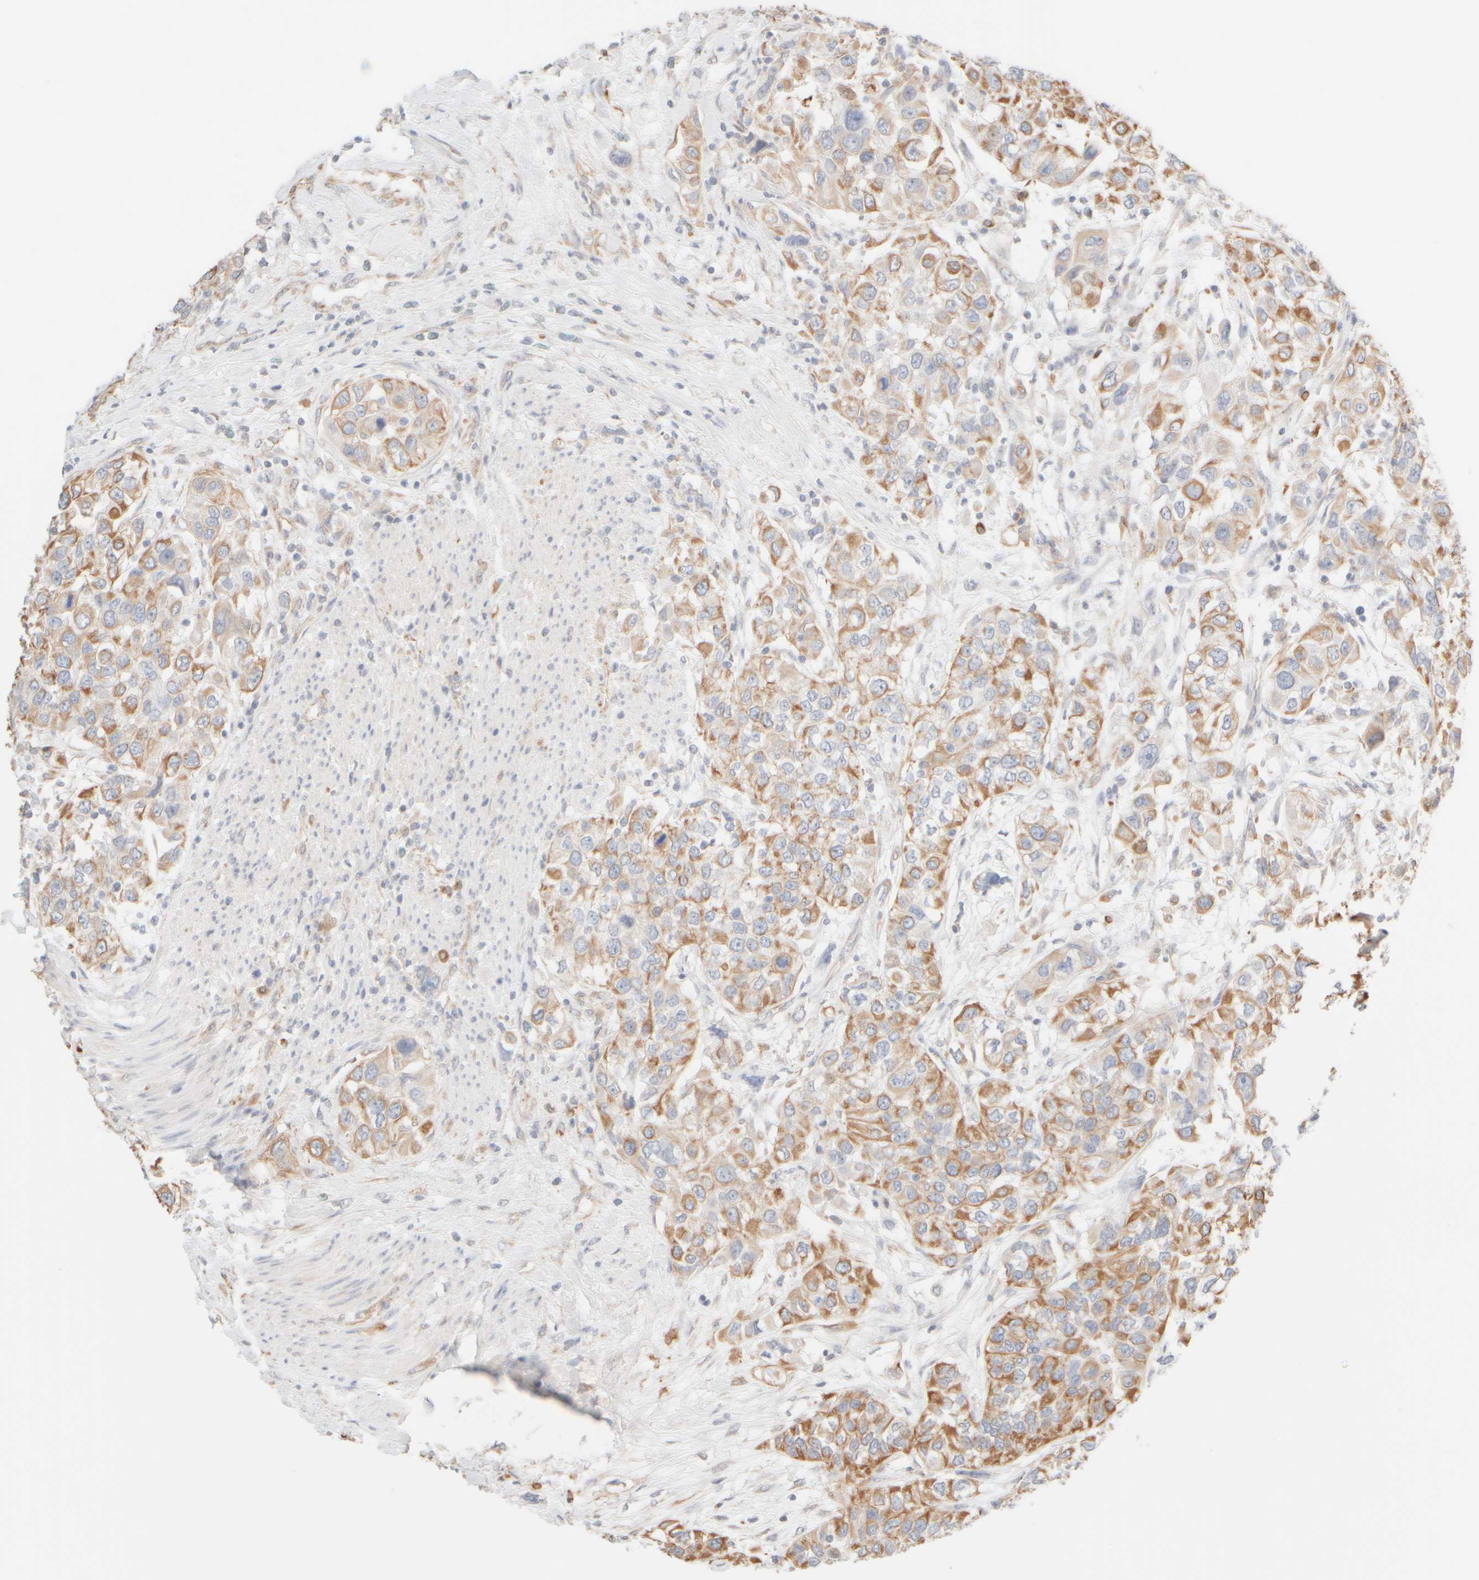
{"staining": {"intensity": "moderate", "quantity": ">75%", "location": "cytoplasmic/membranous"}, "tissue": "urothelial cancer", "cell_type": "Tumor cells", "image_type": "cancer", "snomed": [{"axis": "morphology", "description": "Urothelial carcinoma, High grade"}, {"axis": "topography", "description": "Urinary bladder"}], "caption": "This is a histology image of immunohistochemistry staining of urothelial cancer, which shows moderate positivity in the cytoplasmic/membranous of tumor cells.", "gene": "KRT15", "patient": {"sex": "female", "age": 80}}